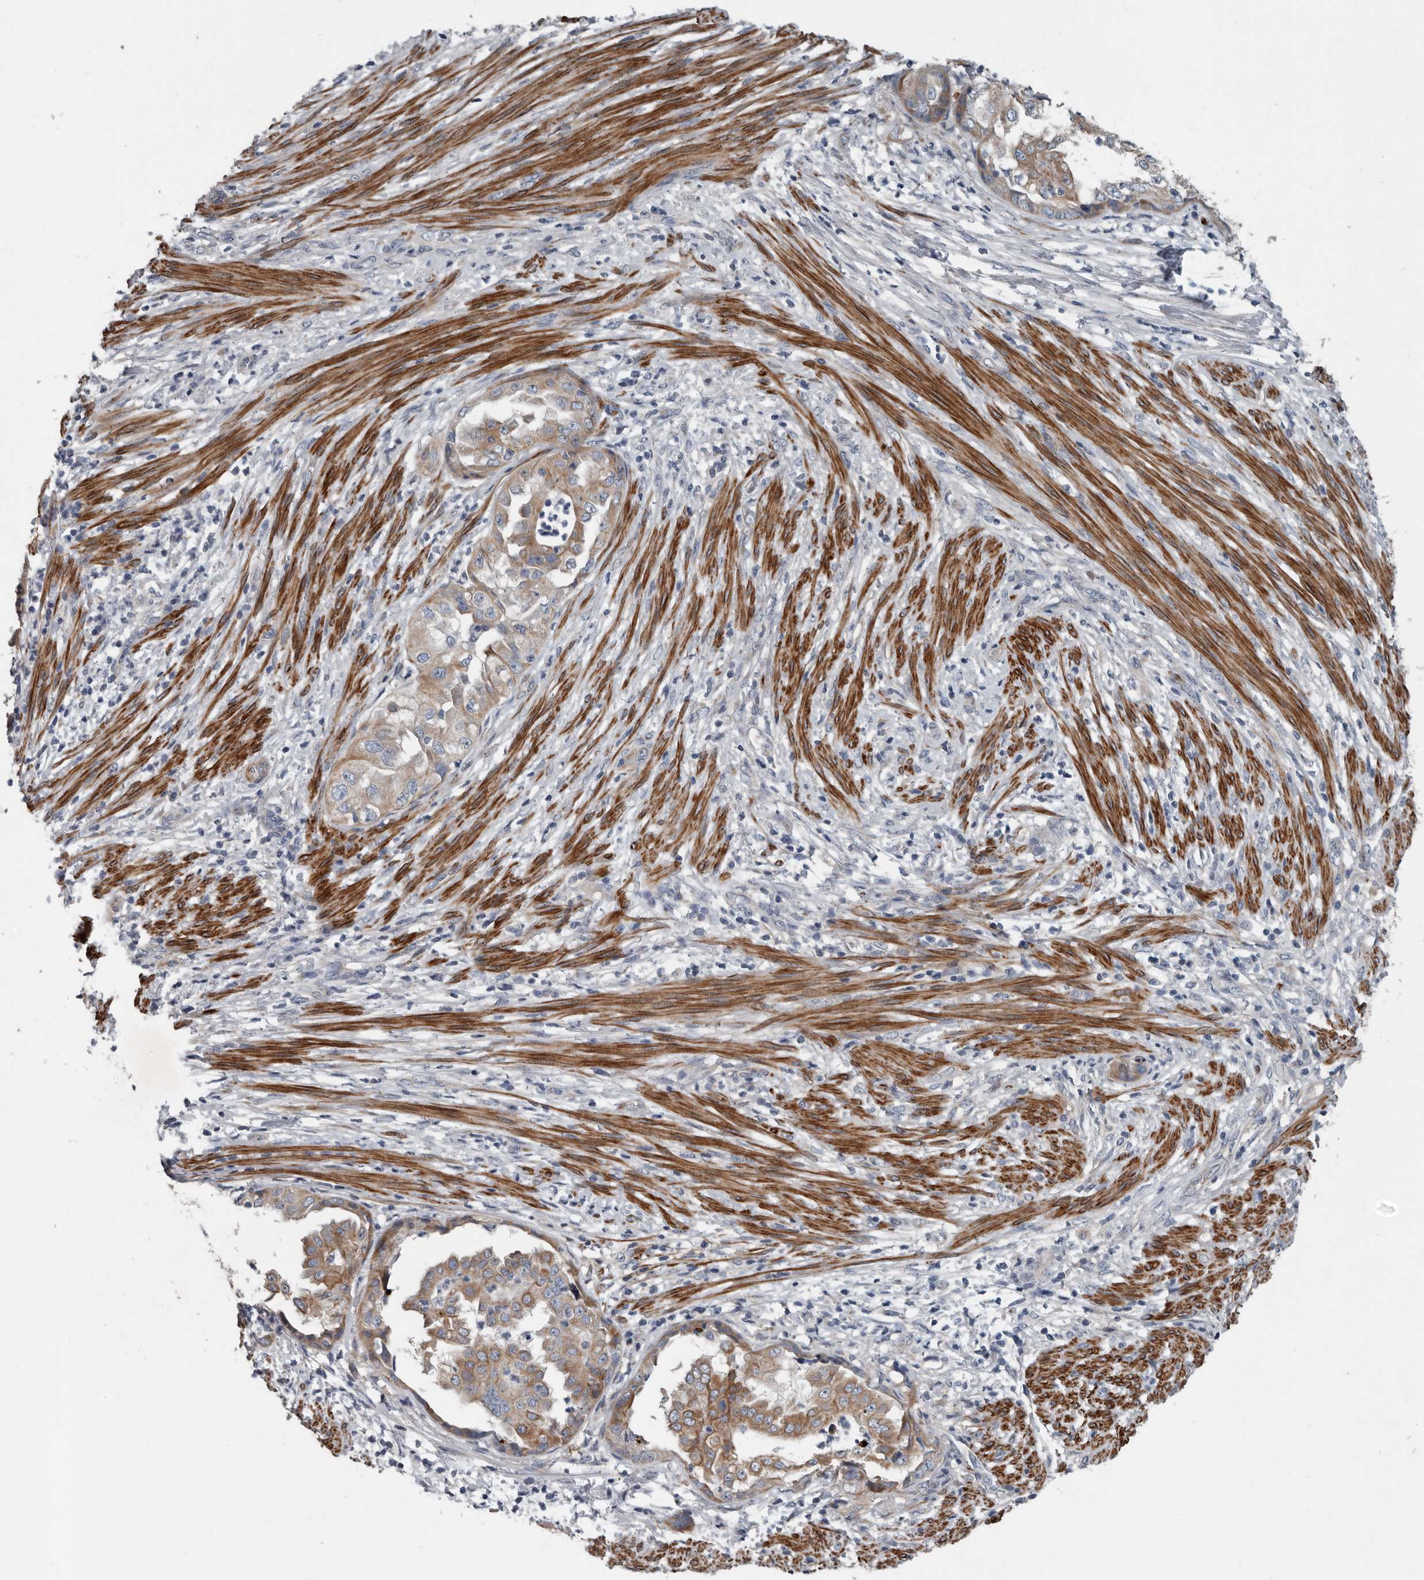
{"staining": {"intensity": "moderate", "quantity": ">75%", "location": "cytoplasmic/membranous"}, "tissue": "endometrial cancer", "cell_type": "Tumor cells", "image_type": "cancer", "snomed": [{"axis": "morphology", "description": "Adenocarcinoma, NOS"}, {"axis": "topography", "description": "Endometrium"}], "caption": "The image reveals immunohistochemical staining of endometrial cancer. There is moderate cytoplasmic/membranous positivity is appreciated in about >75% of tumor cells.", "gene": "DPY19L4", "patient": {"sex": "female", "age": 85}}